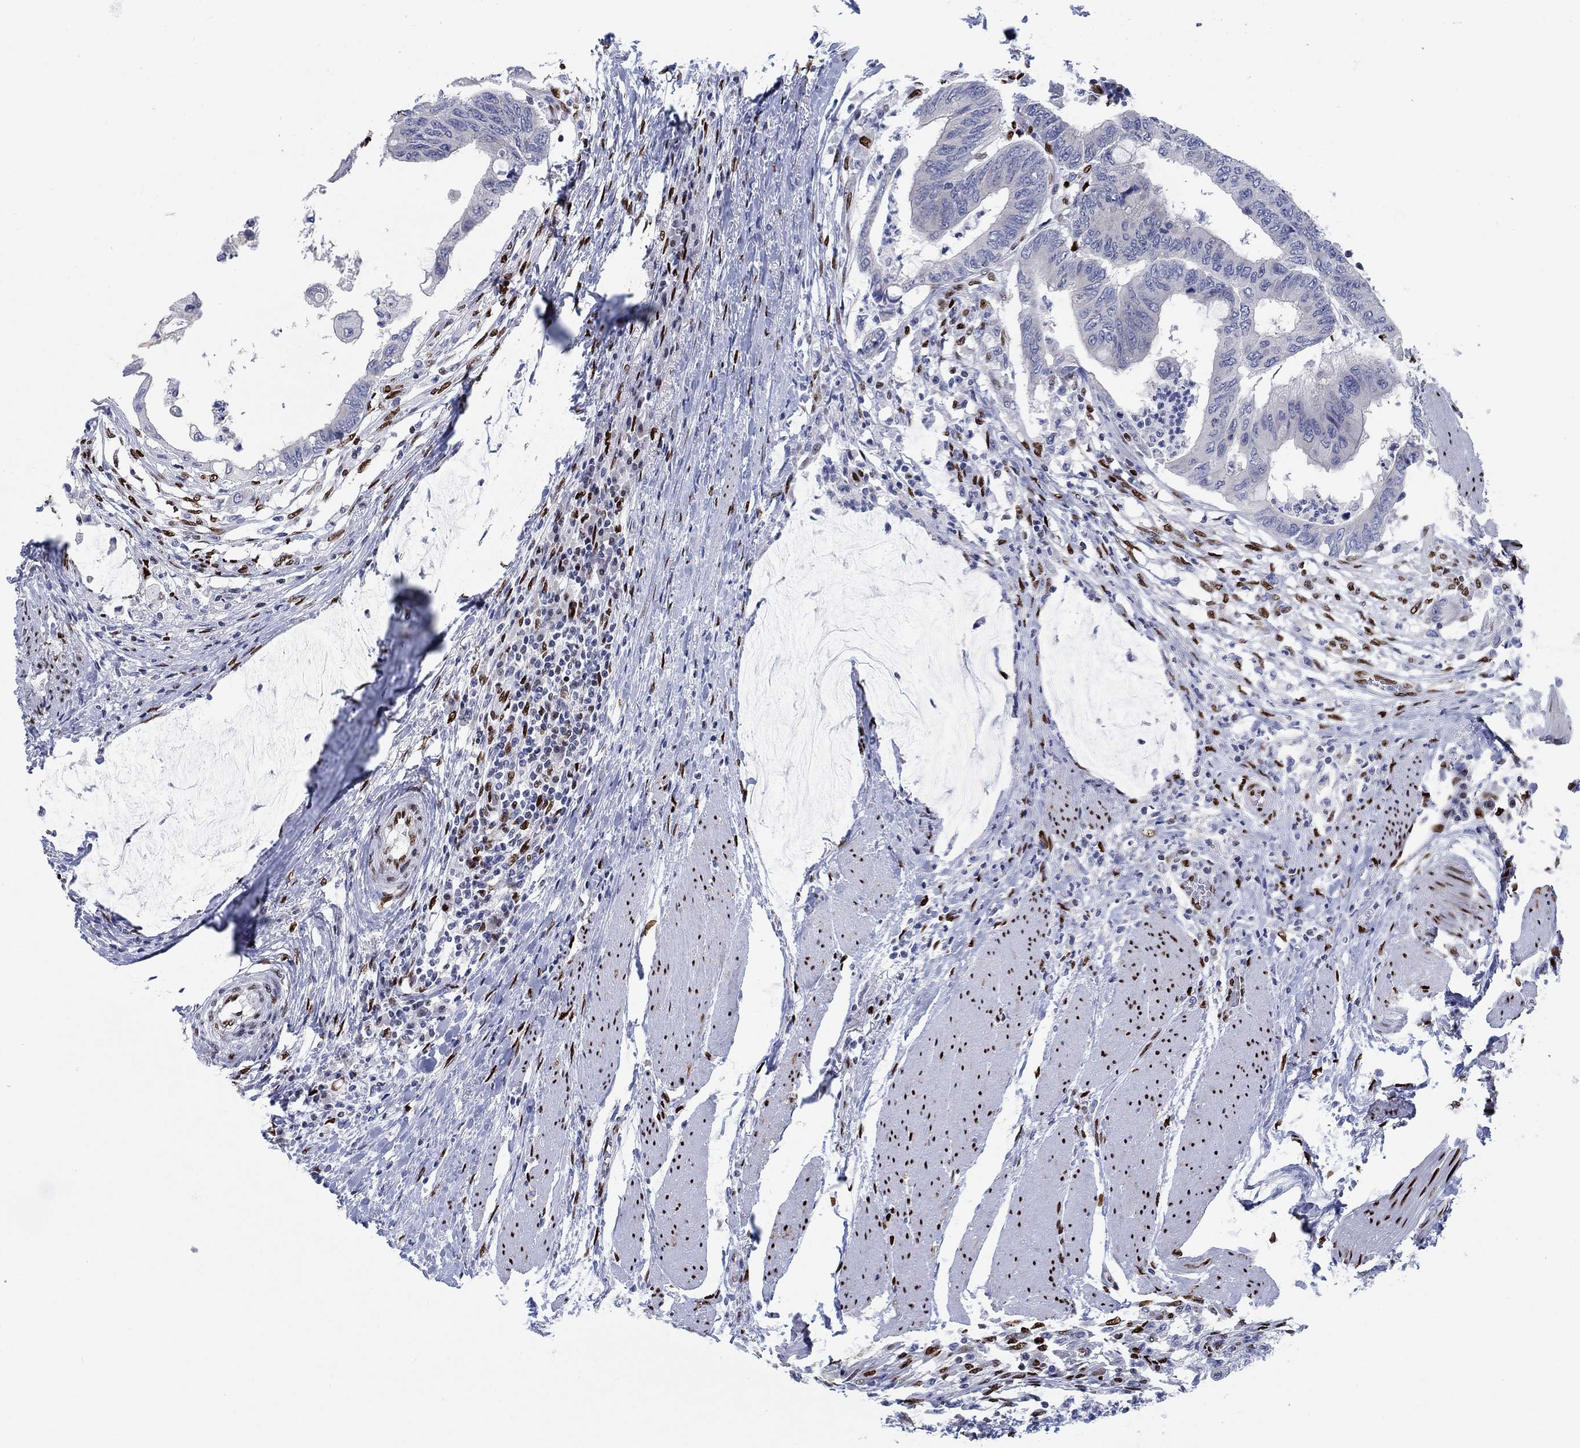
{"staining": {"intensity": "negative", "quantity": "none", "location": "none"}, "tissue": "colorectal cancer", "cell_type": "Tumor cells", "image_type": "cancer", "snomed": [{"axis": "morphology", "description": "Normal tissue, NOS"}, {"axis": "morphology", "description": "Adenocarcinoma, NOS"}, {"axis": "topography", "description": "Rectum"}, {"axis": "topography", "description": "Peripheral nerve tissue"}], "caption": "This is an immunohistochemistry (IHC) image of human adenocarcinoma (colorectal). There is no positivity in tumor cells.", "gene": "ZEB1", "patient": {"sex": "male", "age": 92}}